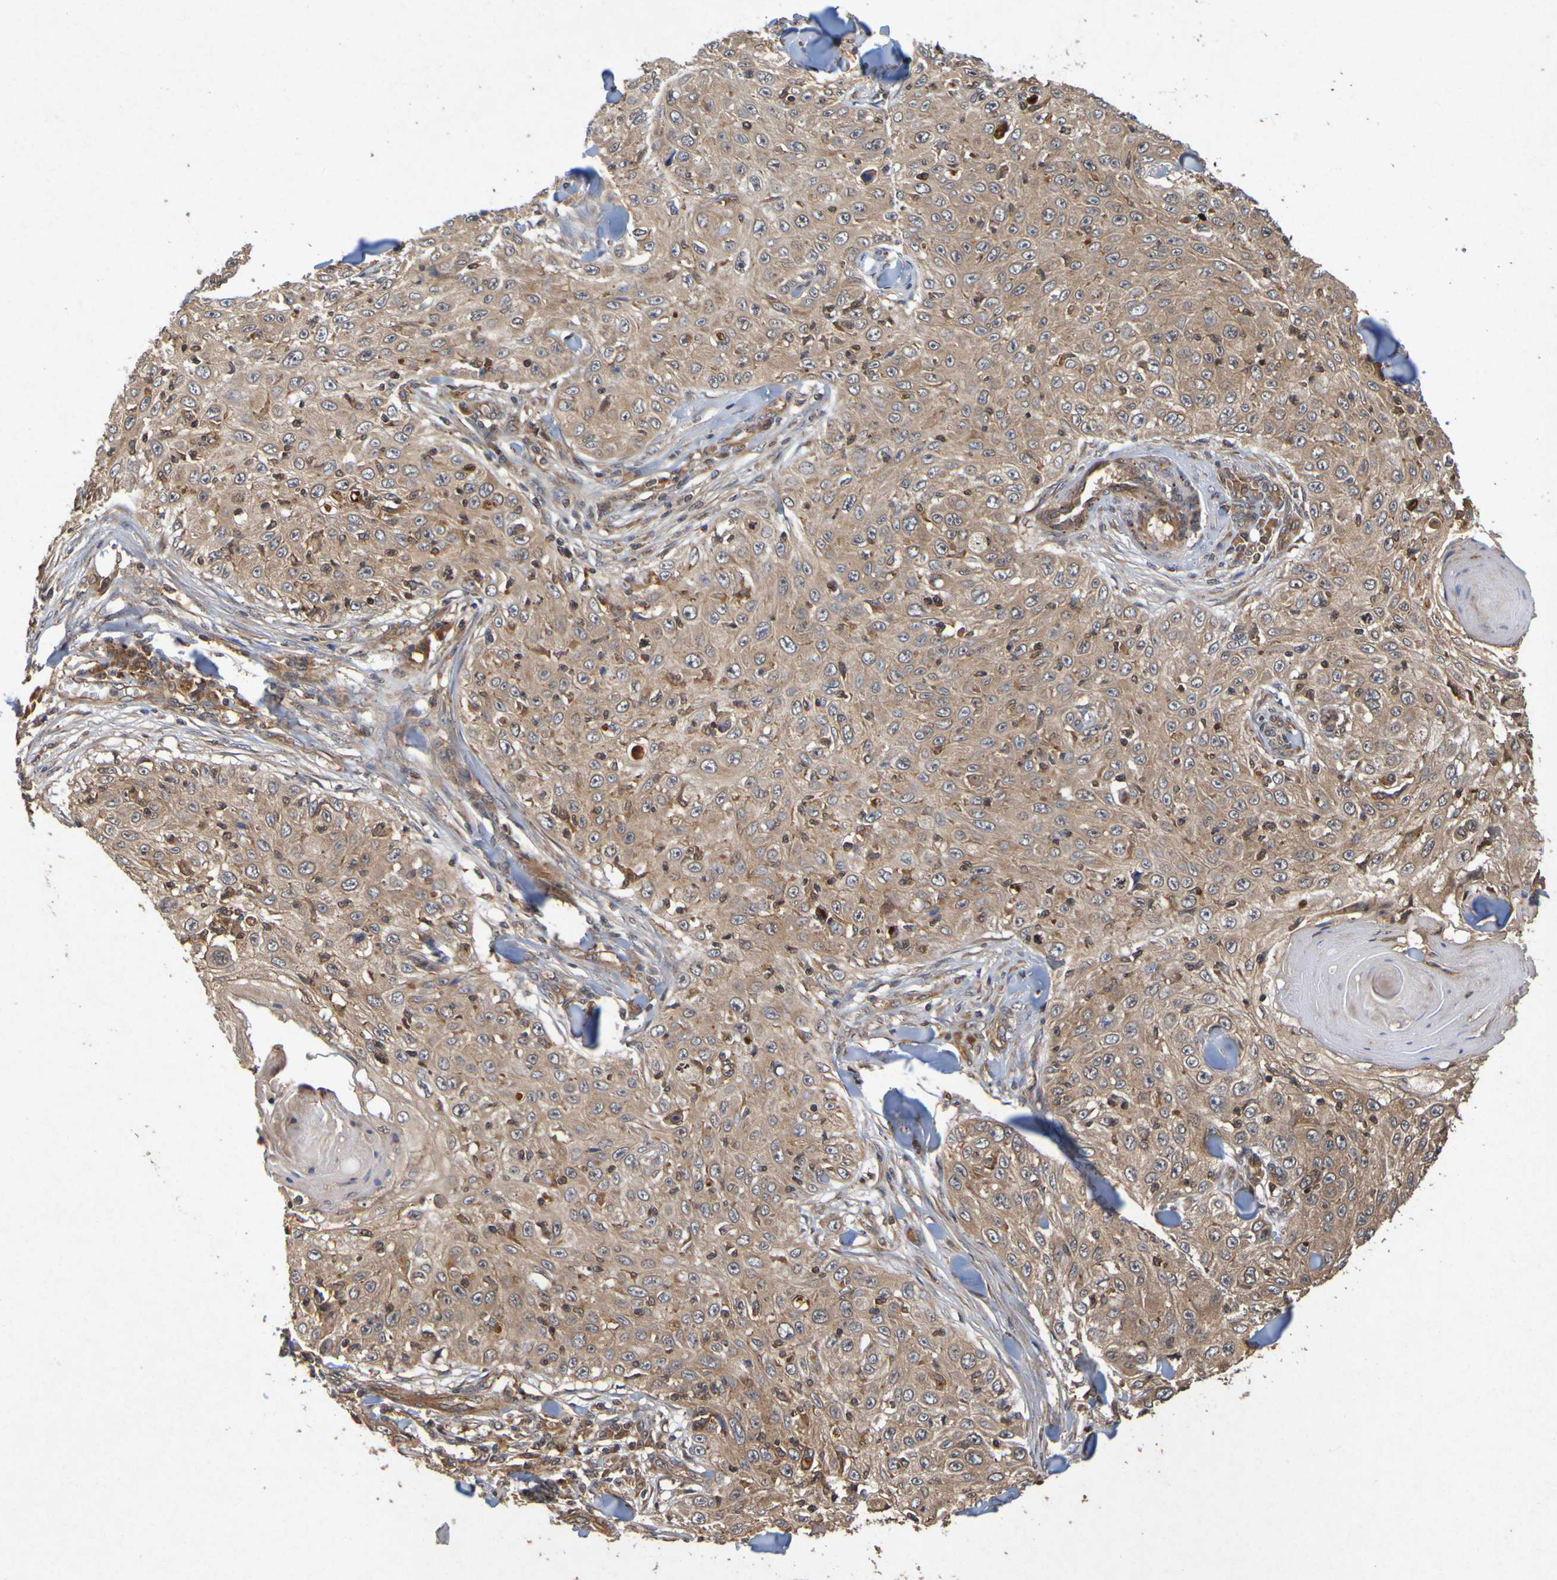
{"staining": {"intensity": "moderate", "quantity": ">75%", "location": "cytoplasmic/membranous"}, "tissue": "skin cancer", "cell_type": "Tumor cells", "image_type": "cancer", "snomed": [{"axis": "morphology", "description": "Squamous cell carcinoma, NOS"}, {"axis": "topography", "description": "Skin"}], "caption": "Protein expression analysis of skin squamous cell carcinoma exhibits moderate cytoplasmic/membranous positivity in approximately >75% of tumor cells.", "gene": "OCRL", "patient": {"sex": "male", "age": 86}}